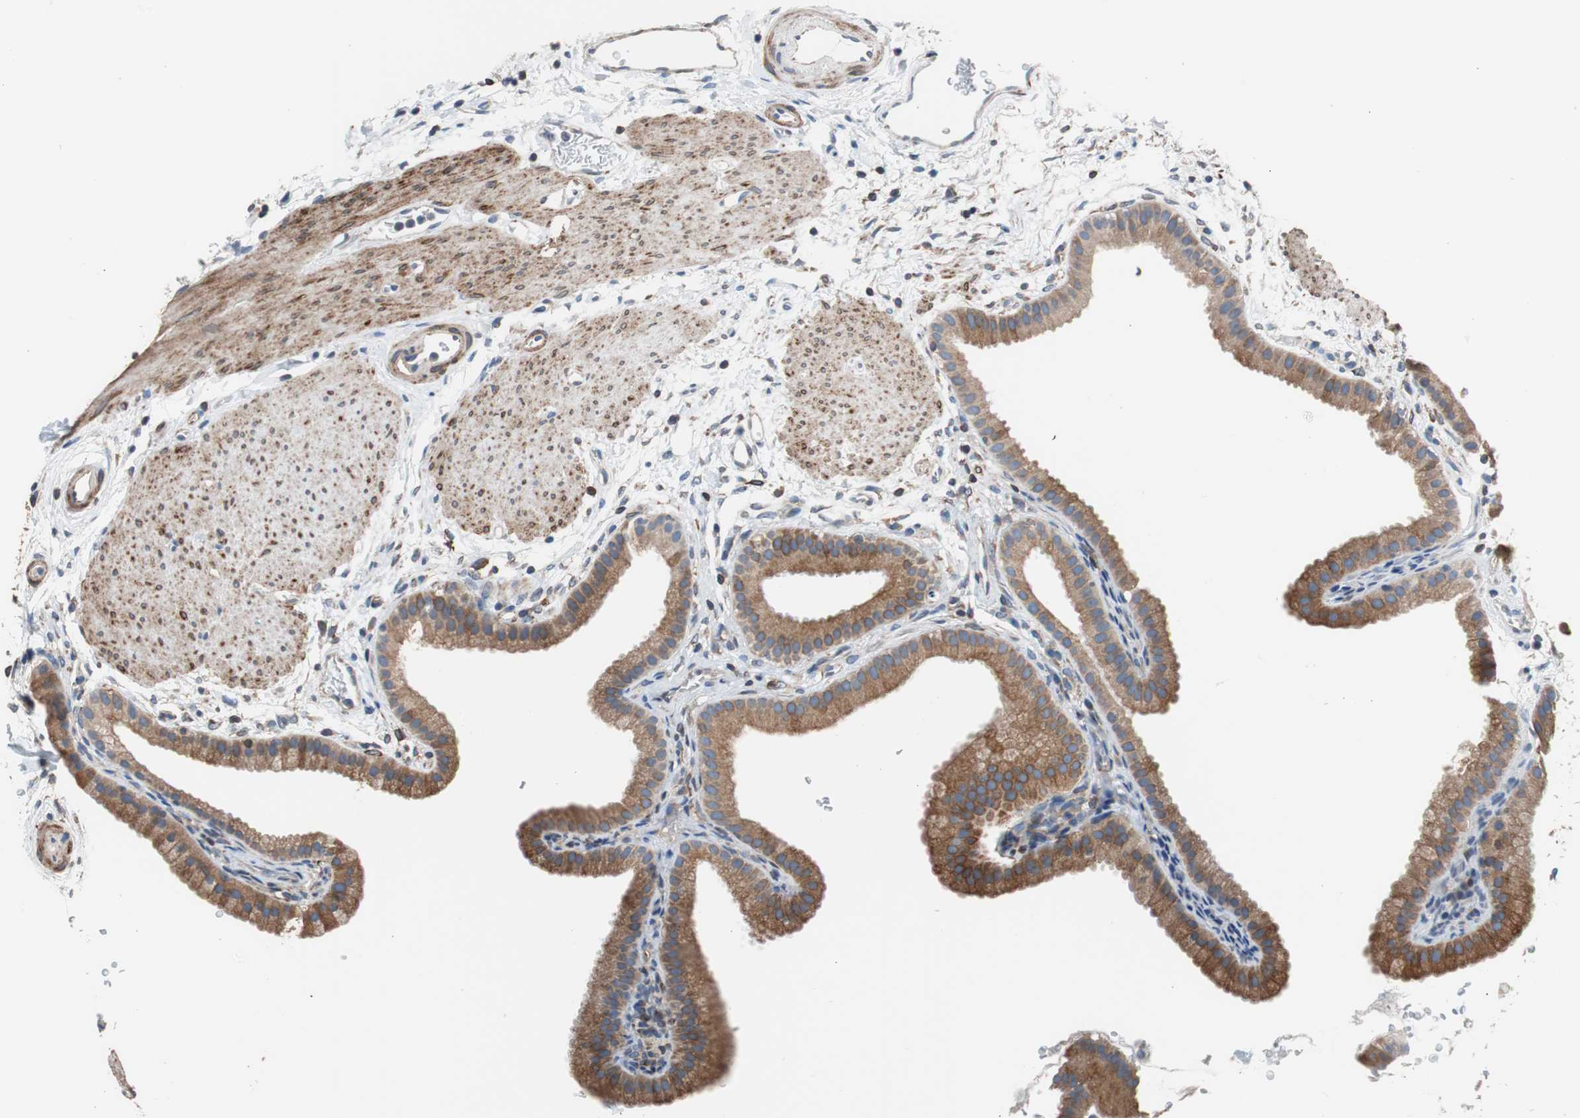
{"staining": {"intensity": "moderate", "quantity": ">75%", "location": "cytoplasmic/membranous"}, "tissue": "gallbladder", "cell_type": "Glandular cells", "image_type": "normal", "snomed": [{"axis": "morphology", "description": "Normal tissue, NOS"}, {"axis": "topography", "description": "Gallbladder"}], "caption": "The micrograph exhibits immunohistochemical staining of normal gallbladder. There is moderate cytoplasmic/membranous expression is seen in approximately >75% of glandular cells. The protein is shown in brown color, while the nuclei are stained blue.", "gene": "PBXIP1", "patient": {"sex": "female", "age": 64}}